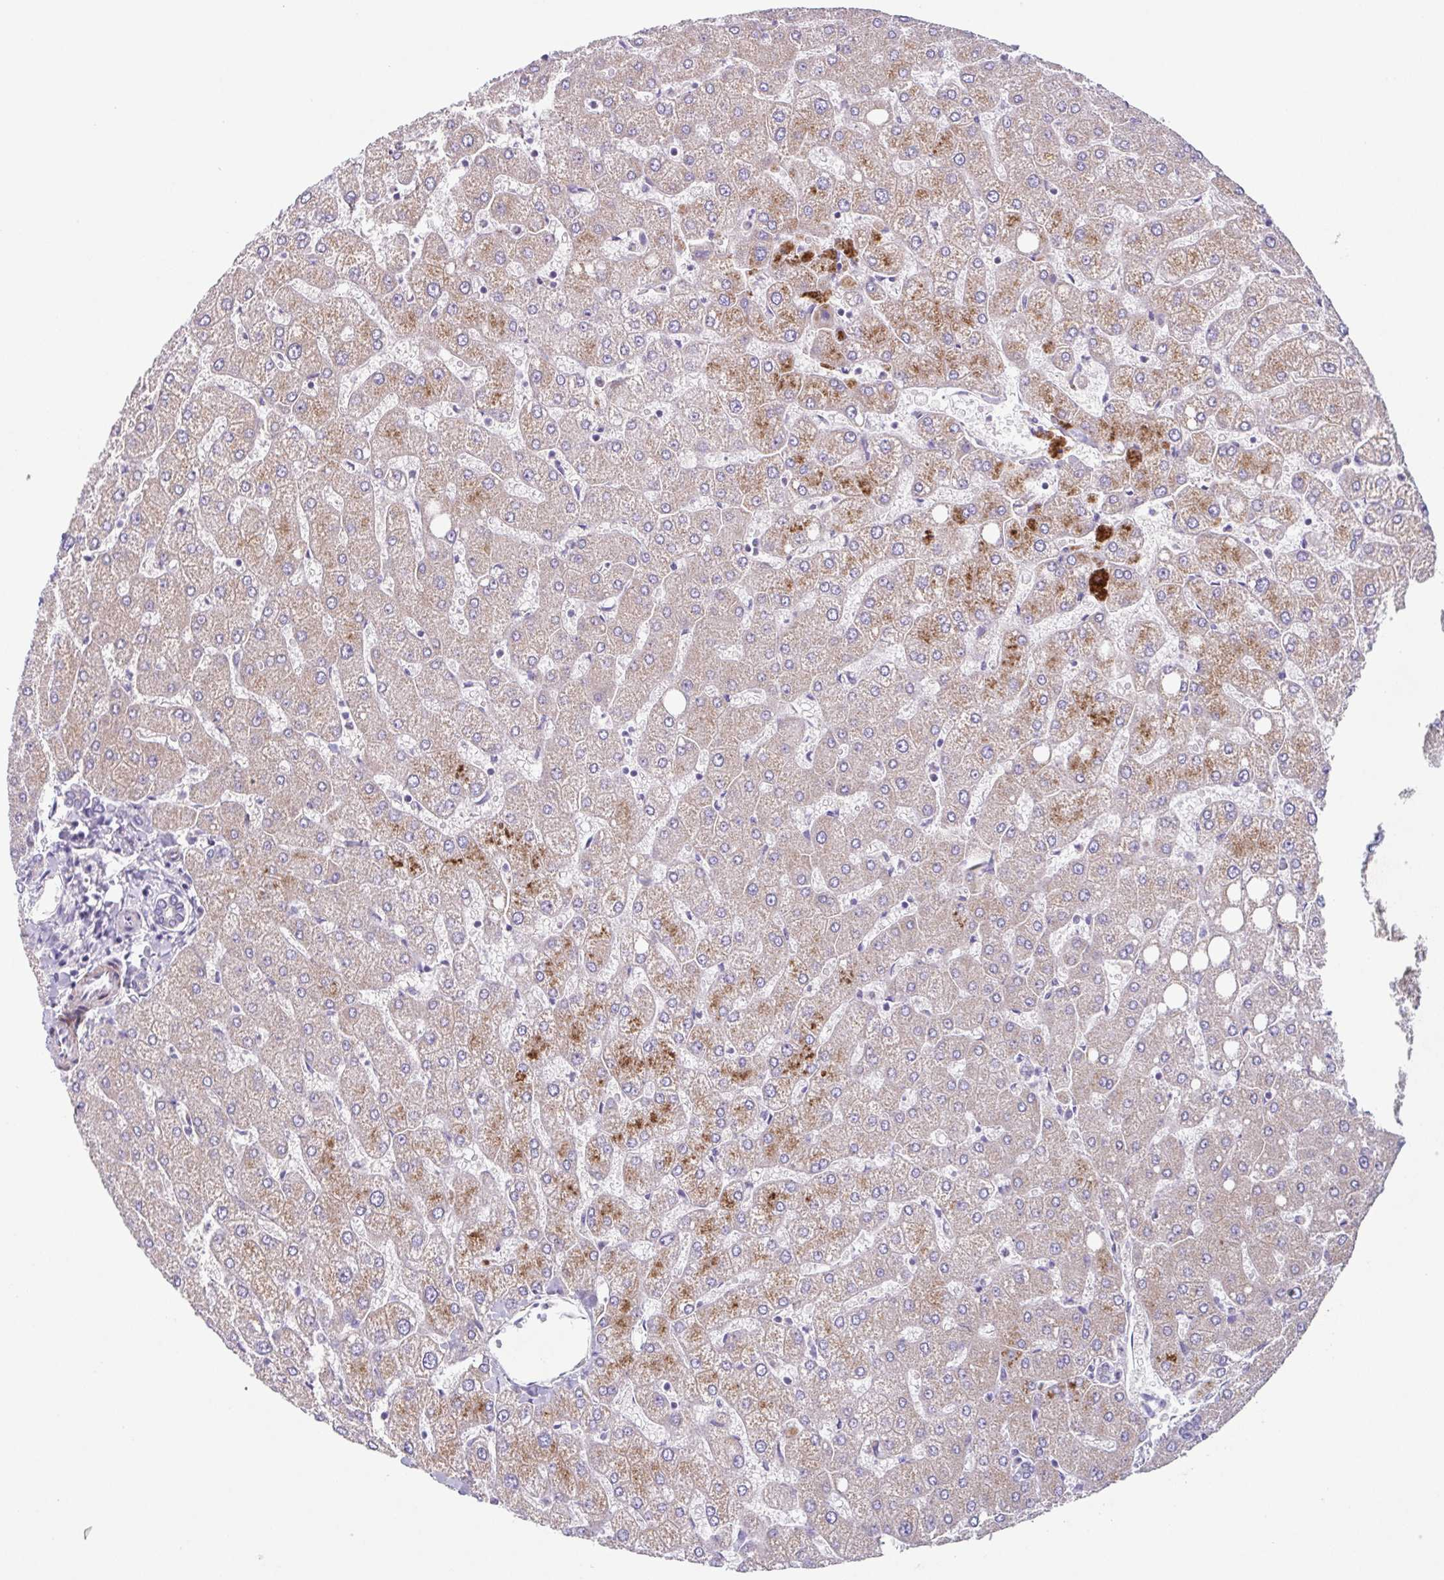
{"staining": {"intensity": "negative", "quantity": "none", "location": "none"}, "tissue": "liver", "cell_type": "Cholangiocytes", "image_type": "normal", "snomed": [{"axis": "morphology", "description": "Normal tissue, NOS"}, {"axis": "topography", "description": "Liver"}], "caption": "There is no significant expression in cholangiocytes of liver.", "gene": "COL17A1", "patient": {"sex": "female", "age": 54}}